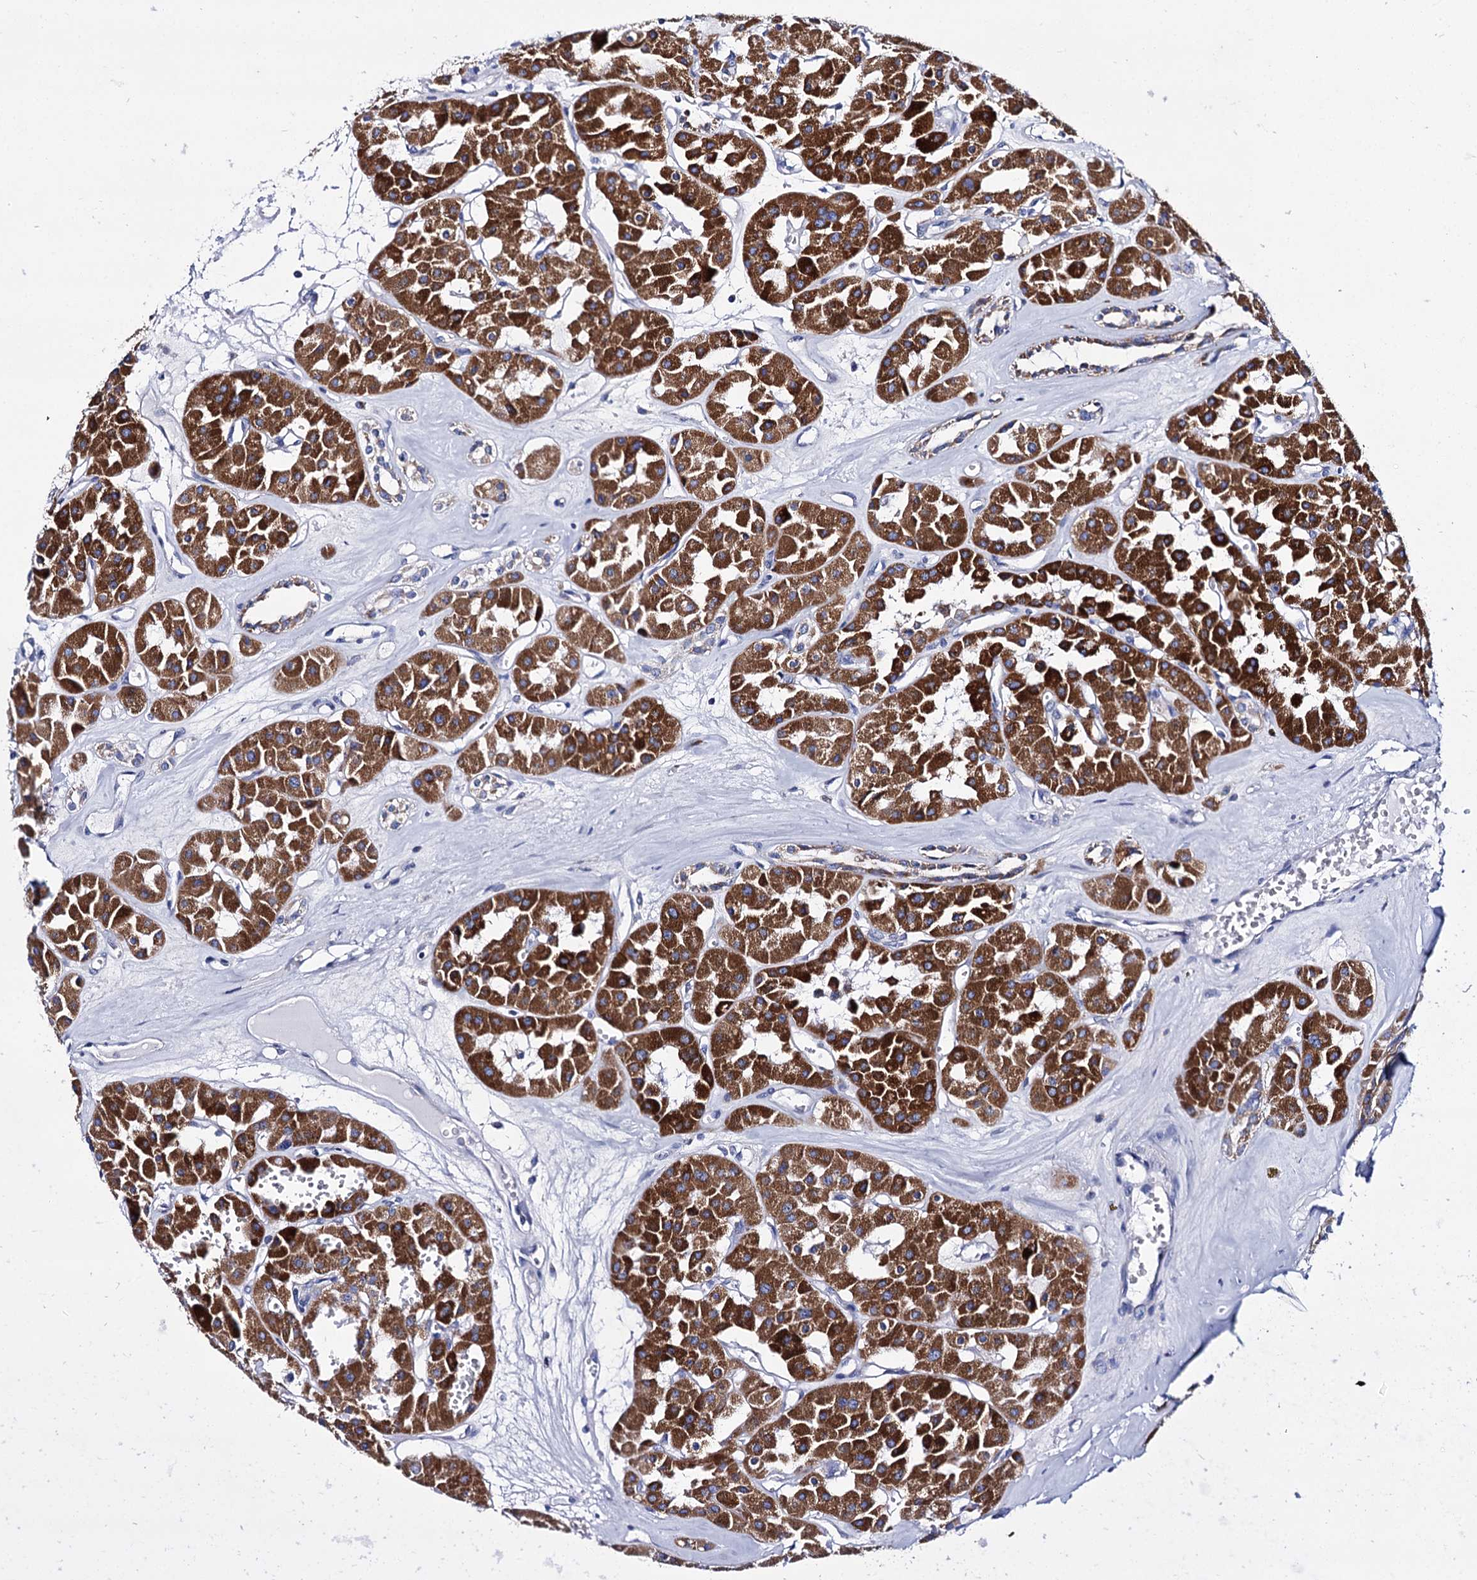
{"staining": {"intensity": "strong", "quantity": ">75%", "location": "cytoplasmic/membranous"}, "tissue": "renal cancer", "cell_type": "Tumor cells", "image_type": "cancer", "snomed": [{"axis": "morphology", "description": "Carcinoma, NOS"}, {"axis": "topography", "description": "Kidney"}], "caption": "This image exhibits renal carcinoma stained with immunohistochemistry to label a protein in brown. The cytoplasmic/membranous of tumor cells show strong positivity for the protein. Nuclei are counter-stained blue.", "gene": "UBASH3B", "patient": {"sex": "female", "age": 75}}